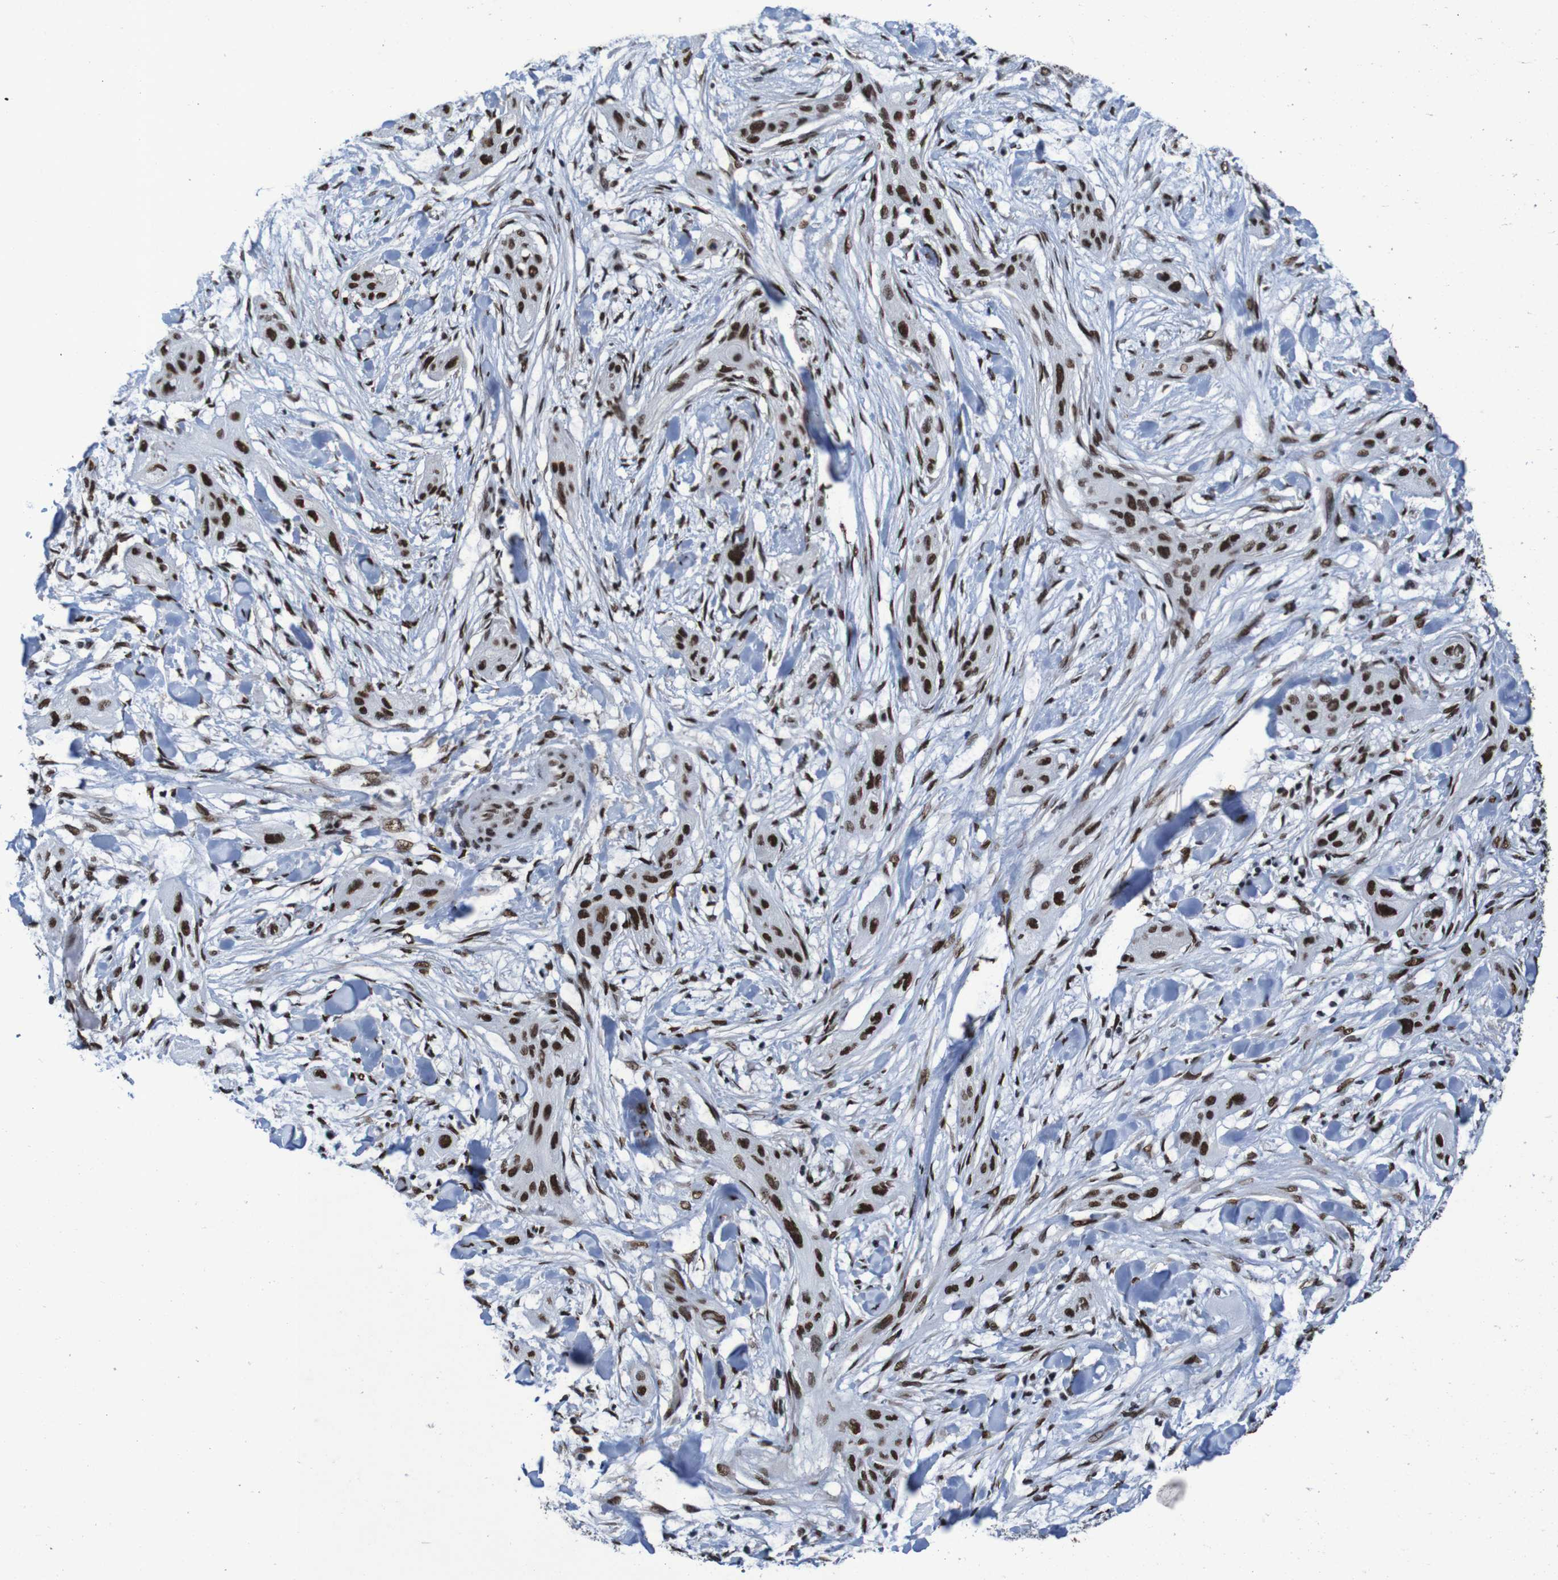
{"staining": {"intensity": "strong", "quantity": ">75%", "location": "nuclear"}, "tissue": "lung cancer", "cell_type": "Tumor cells", "image_type": "cancer", "snomed": [{"axis": "morphology", "description": "Squamous cell carcinoma, NOS"}, {"axis": "topography", "description": "Lung"}], "caption": "Tumor cells display high levels of strong nuclear staining in about >75% of cells in human lung cancer (squamous cell carcinoma).", "gene": "HNRNPR", "patient": {"sex": "female", "age": 47}}